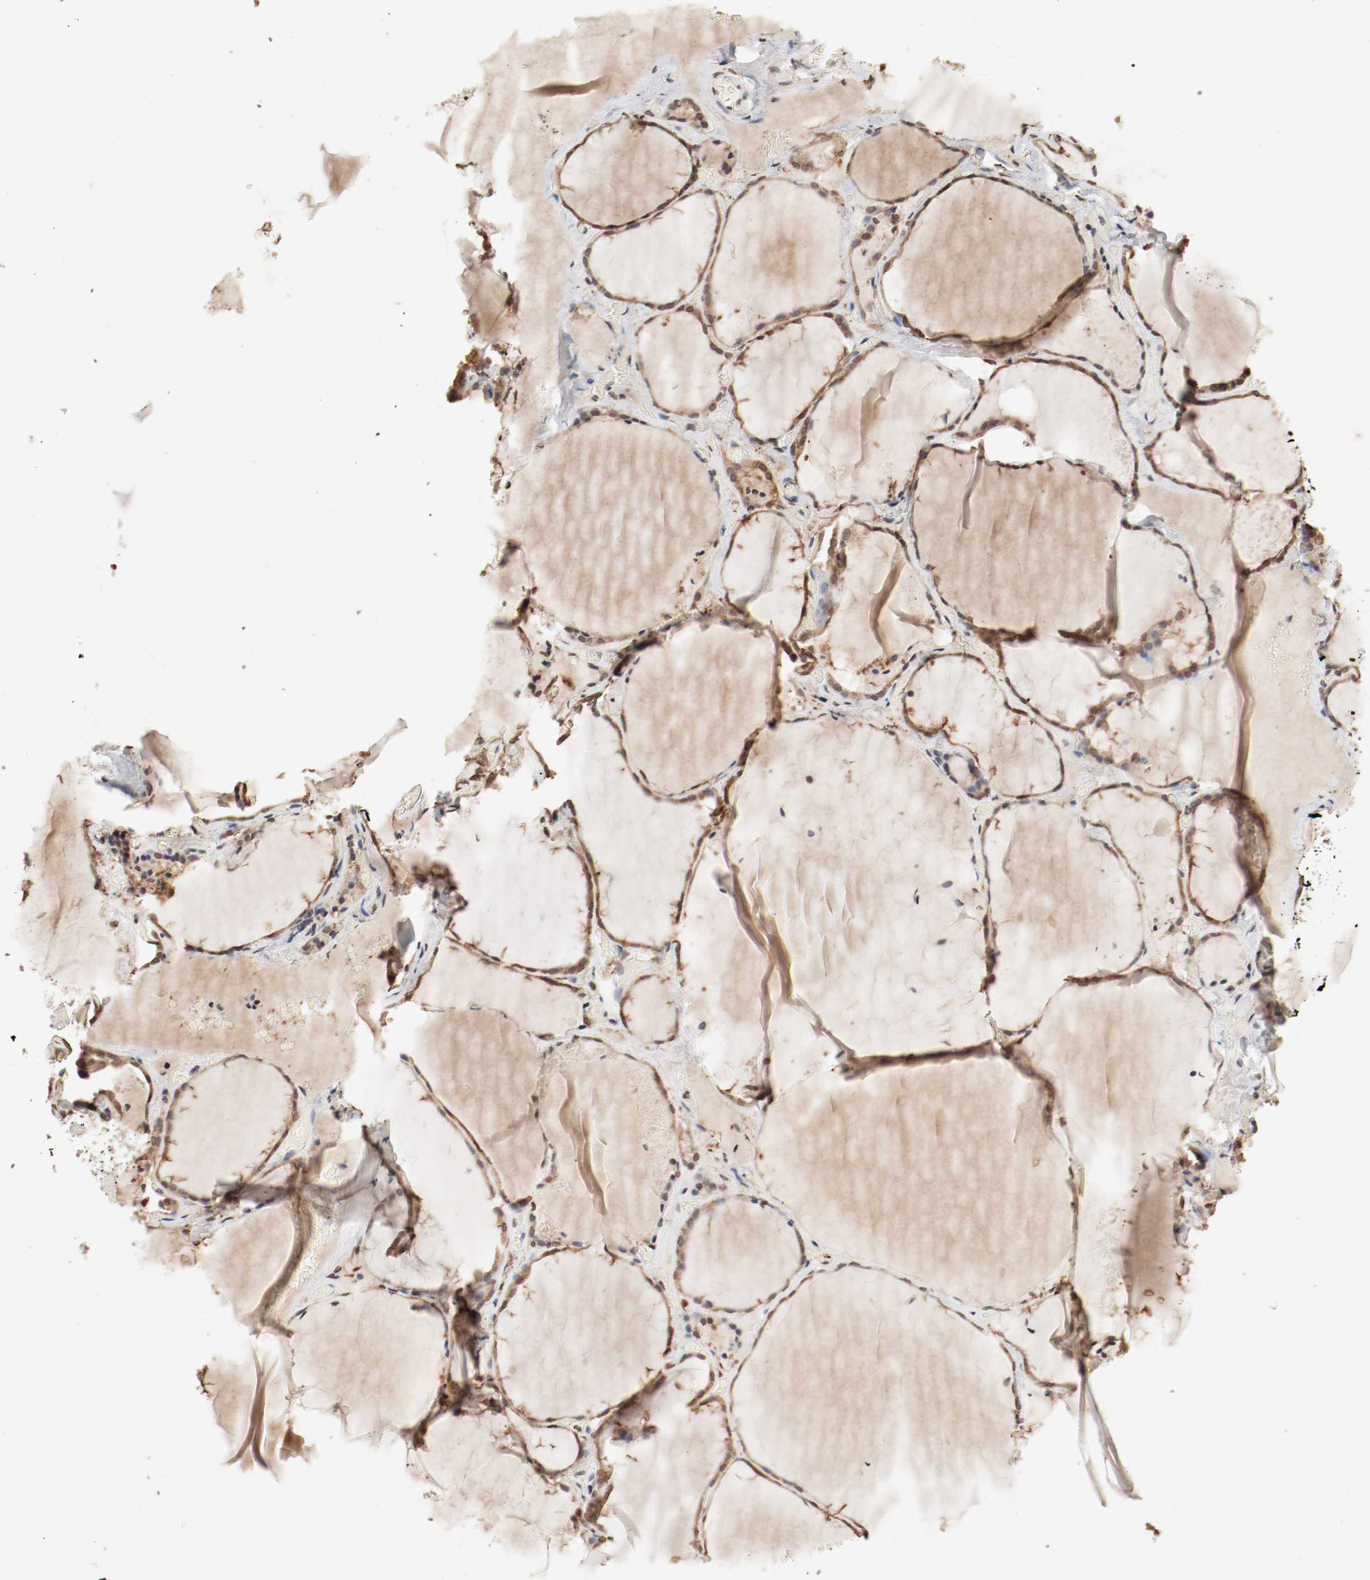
{"staining": {"intensity": "moderate", "quantity": ">75%", "location": "cytoplasmic/membranous,nuclear"}, "tissue": "thyroid gland", "cell_type": "Glandular cells", "image_type": "normal", "snomed": [{"axis": "morphology", "description": "Normal tissue, NOS"}, {"axis": "topography", "description": "Thyroid gland"}], "caption": "Immunohistochemical staining of unremarkable human thyroid gland exhibits >75% levels of moderate cytoplasmic/membranous,nuclear protein expression in about >75% of glandular cells. (brown staining indicates protein expression, while blue staining denotes nuclei).", "gene": "WASL", "patient": {"sex": "female", "age": 22}}